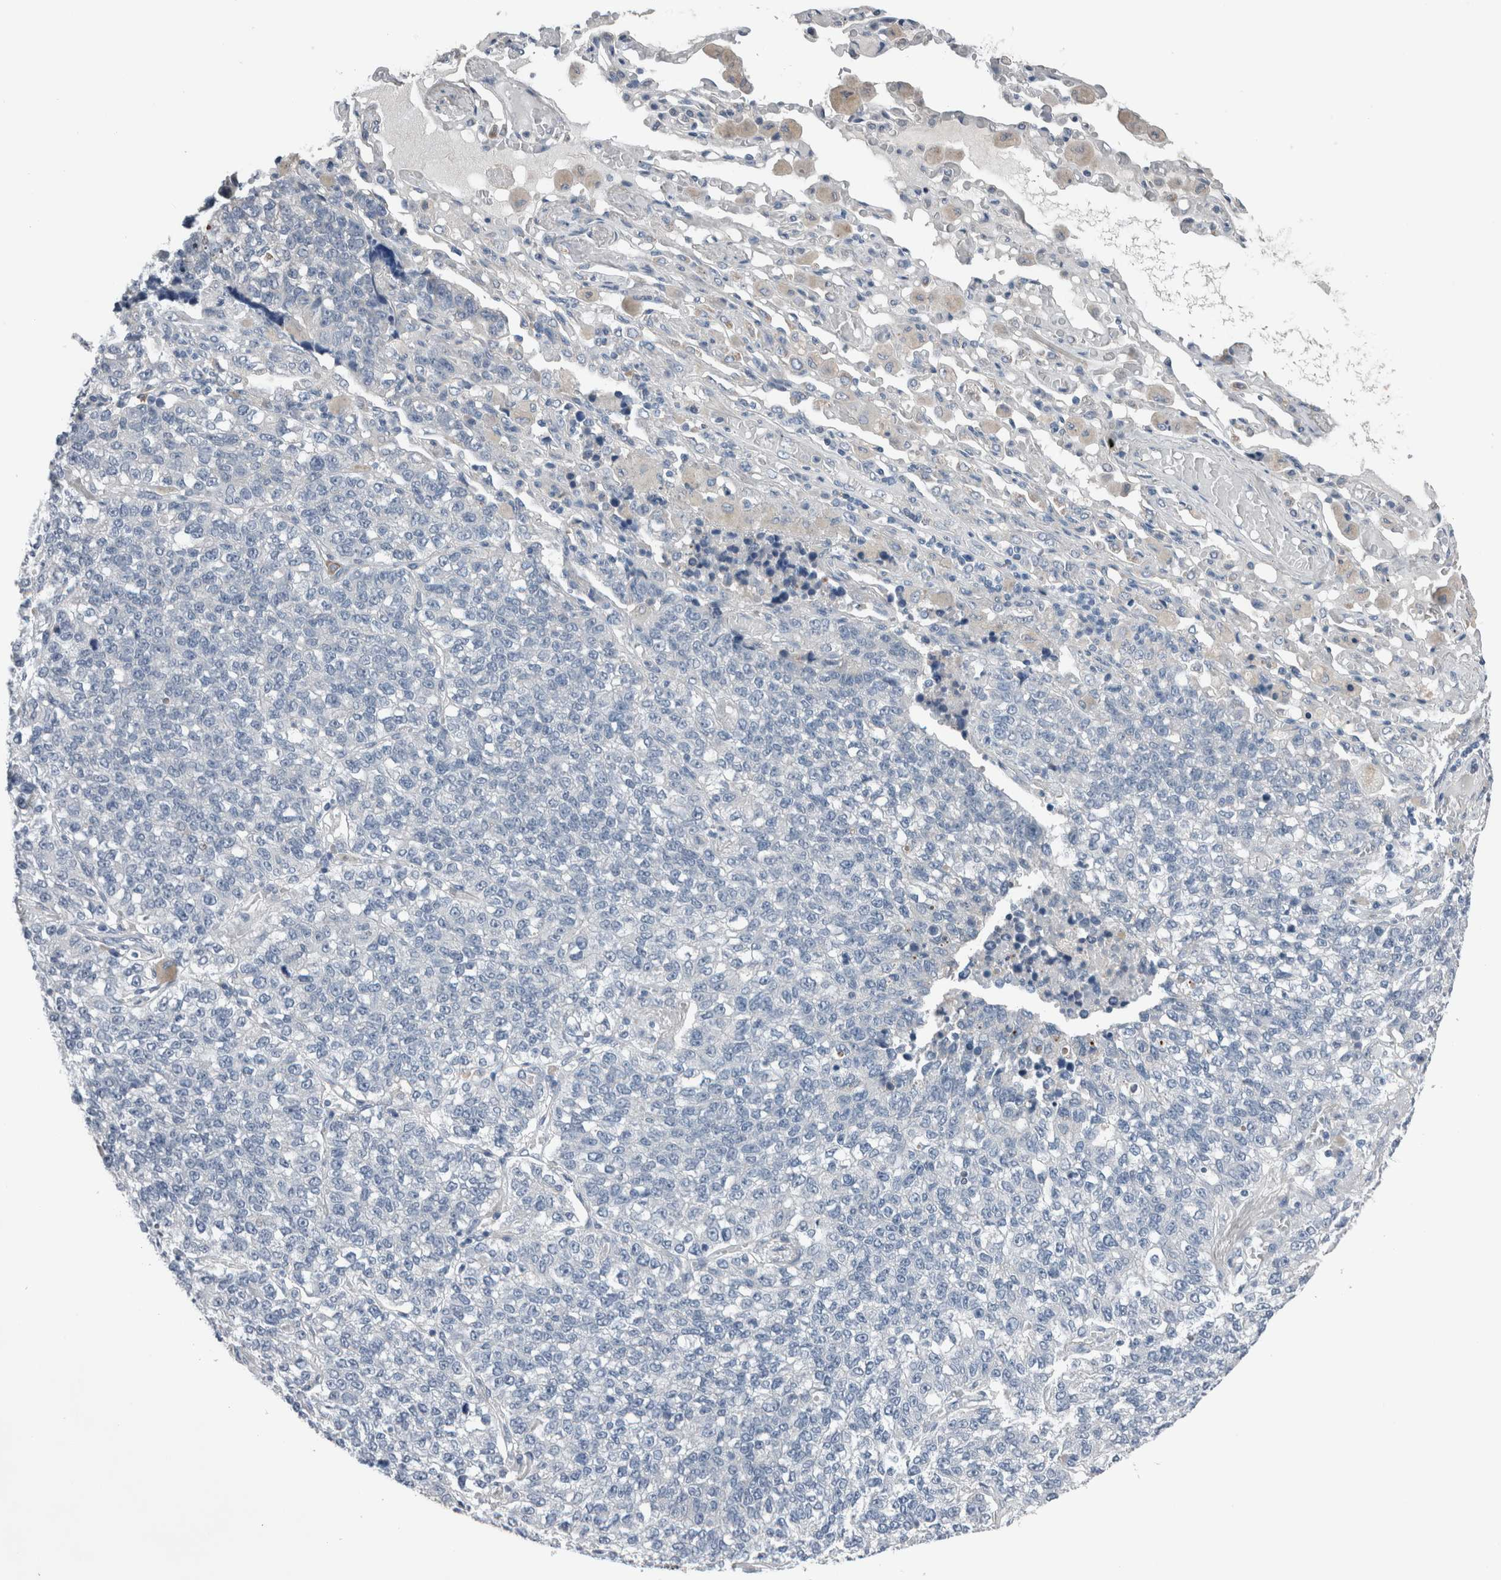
{"staining": {"intensity": "negative", "quantity": "none", "location": "none"}, "tissue": "lung cancer", "cell_type": "Tumor cells", "image_type": "cancer", "snomed": [{"axis": "morphology", "description": "Adenocarcinoma, NOS"}, {"axis": "topography", "description": "Lung"}], "caption": "This micrograph is of adenocarcinoma (lung) stained with immunohistochemistry to label a protein in brown with the nuclei are counter-stained blue. There is no positivity in tumor cells.", "gene": "CRNN", "patient": {"sex": "male", "age": 49}}